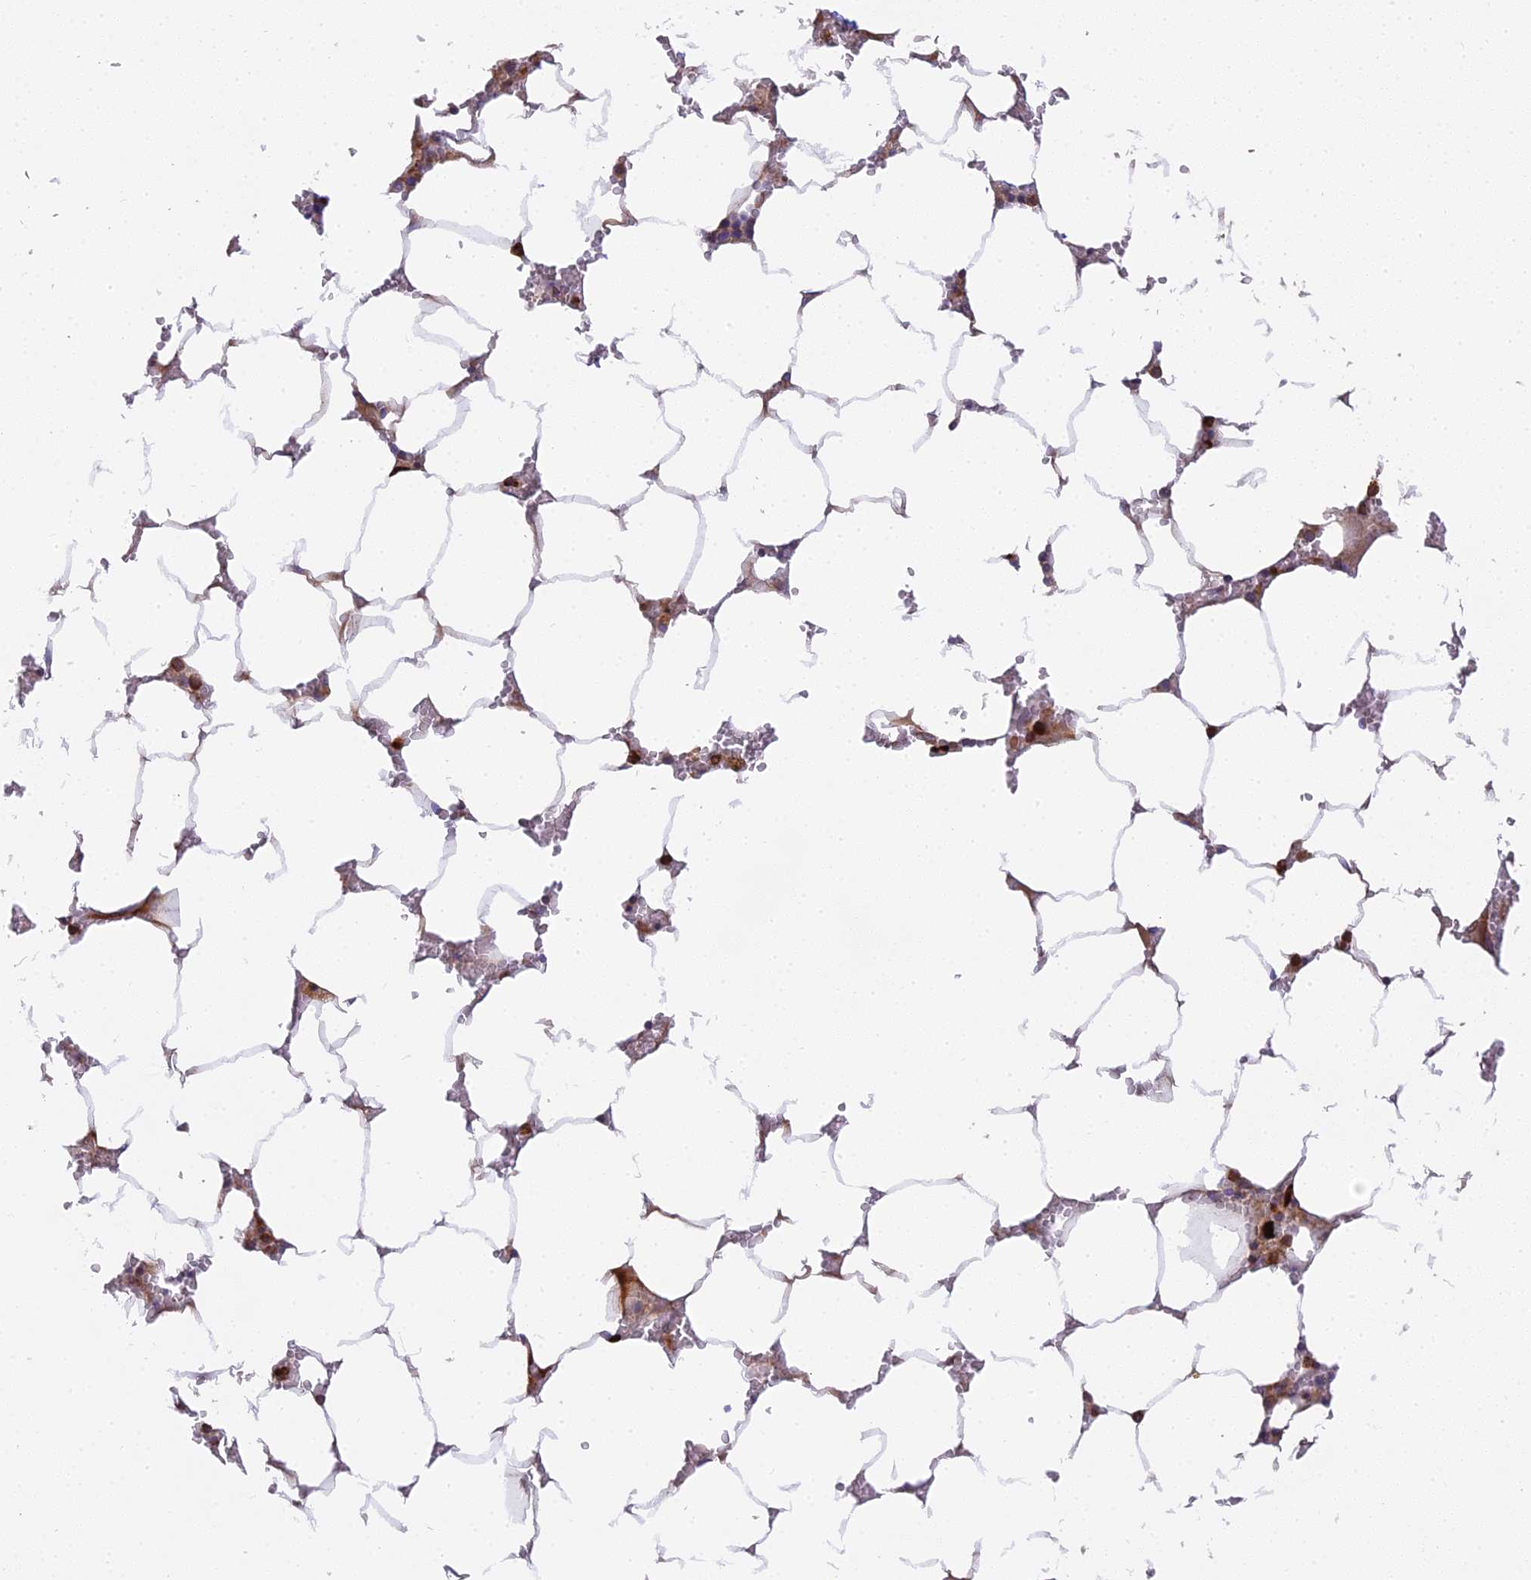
{"staining": {"intensity": "moderate", "quantity": ">75%", "location": "cytoplasmic/membranous"}, "tissue": "bone marrow", "cell_type": "Hematopoietic cells", "image_type": "normal", "snomed": [{"axis": "morphology", "description": "Normal tissue, NOS"}, {"axis": "topography", "description": "Bone marrow"}], "caption": "DAB (3,3'-diaminobenzidine) immunohistochemical staining of benign bone marrow demonstrates moderate cytoplasmic/membranous protein staining in about >75% of hematopoietic cells.", "gene": "CLCN7", "patient": {"sex": "male", "age": 70}}